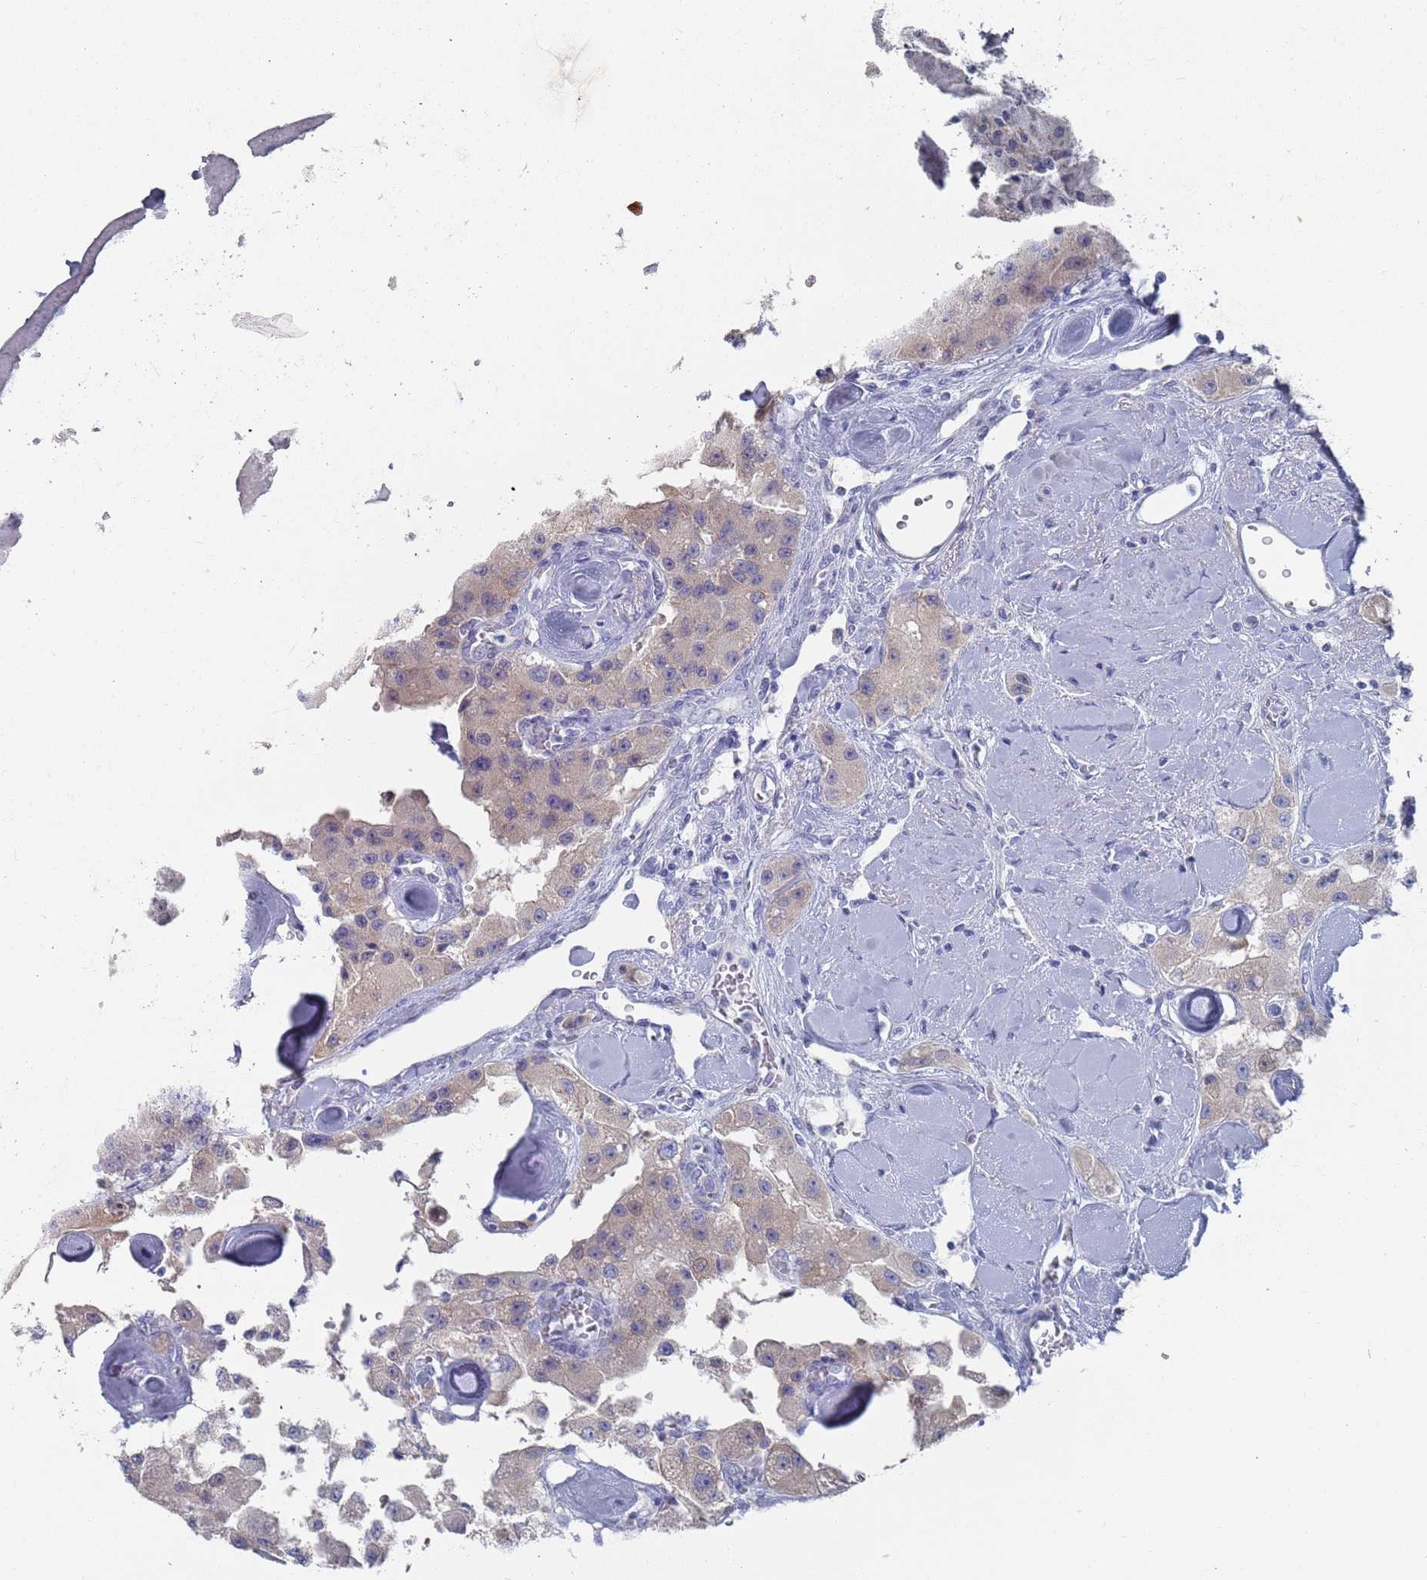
{"staining": {"intensity": "negative", "quantity": "none", "location": "none"}, "tissue": "carcinoid", "cell_type": "Tumor cells", "image_type": "cancer", "snomed": [{"axis": "morphology", "description": "Carcinoid, malignant, NOS"}, {"axis": "topography", "description": "Pancreas"}], "caption": "Human malignant carcinoid stained for a protein using immunohistochemistry (IHC) exhibits no staining in tumor cells.", "gene": "MAT1A", "patient": {"sex": "male", "age": 41}}